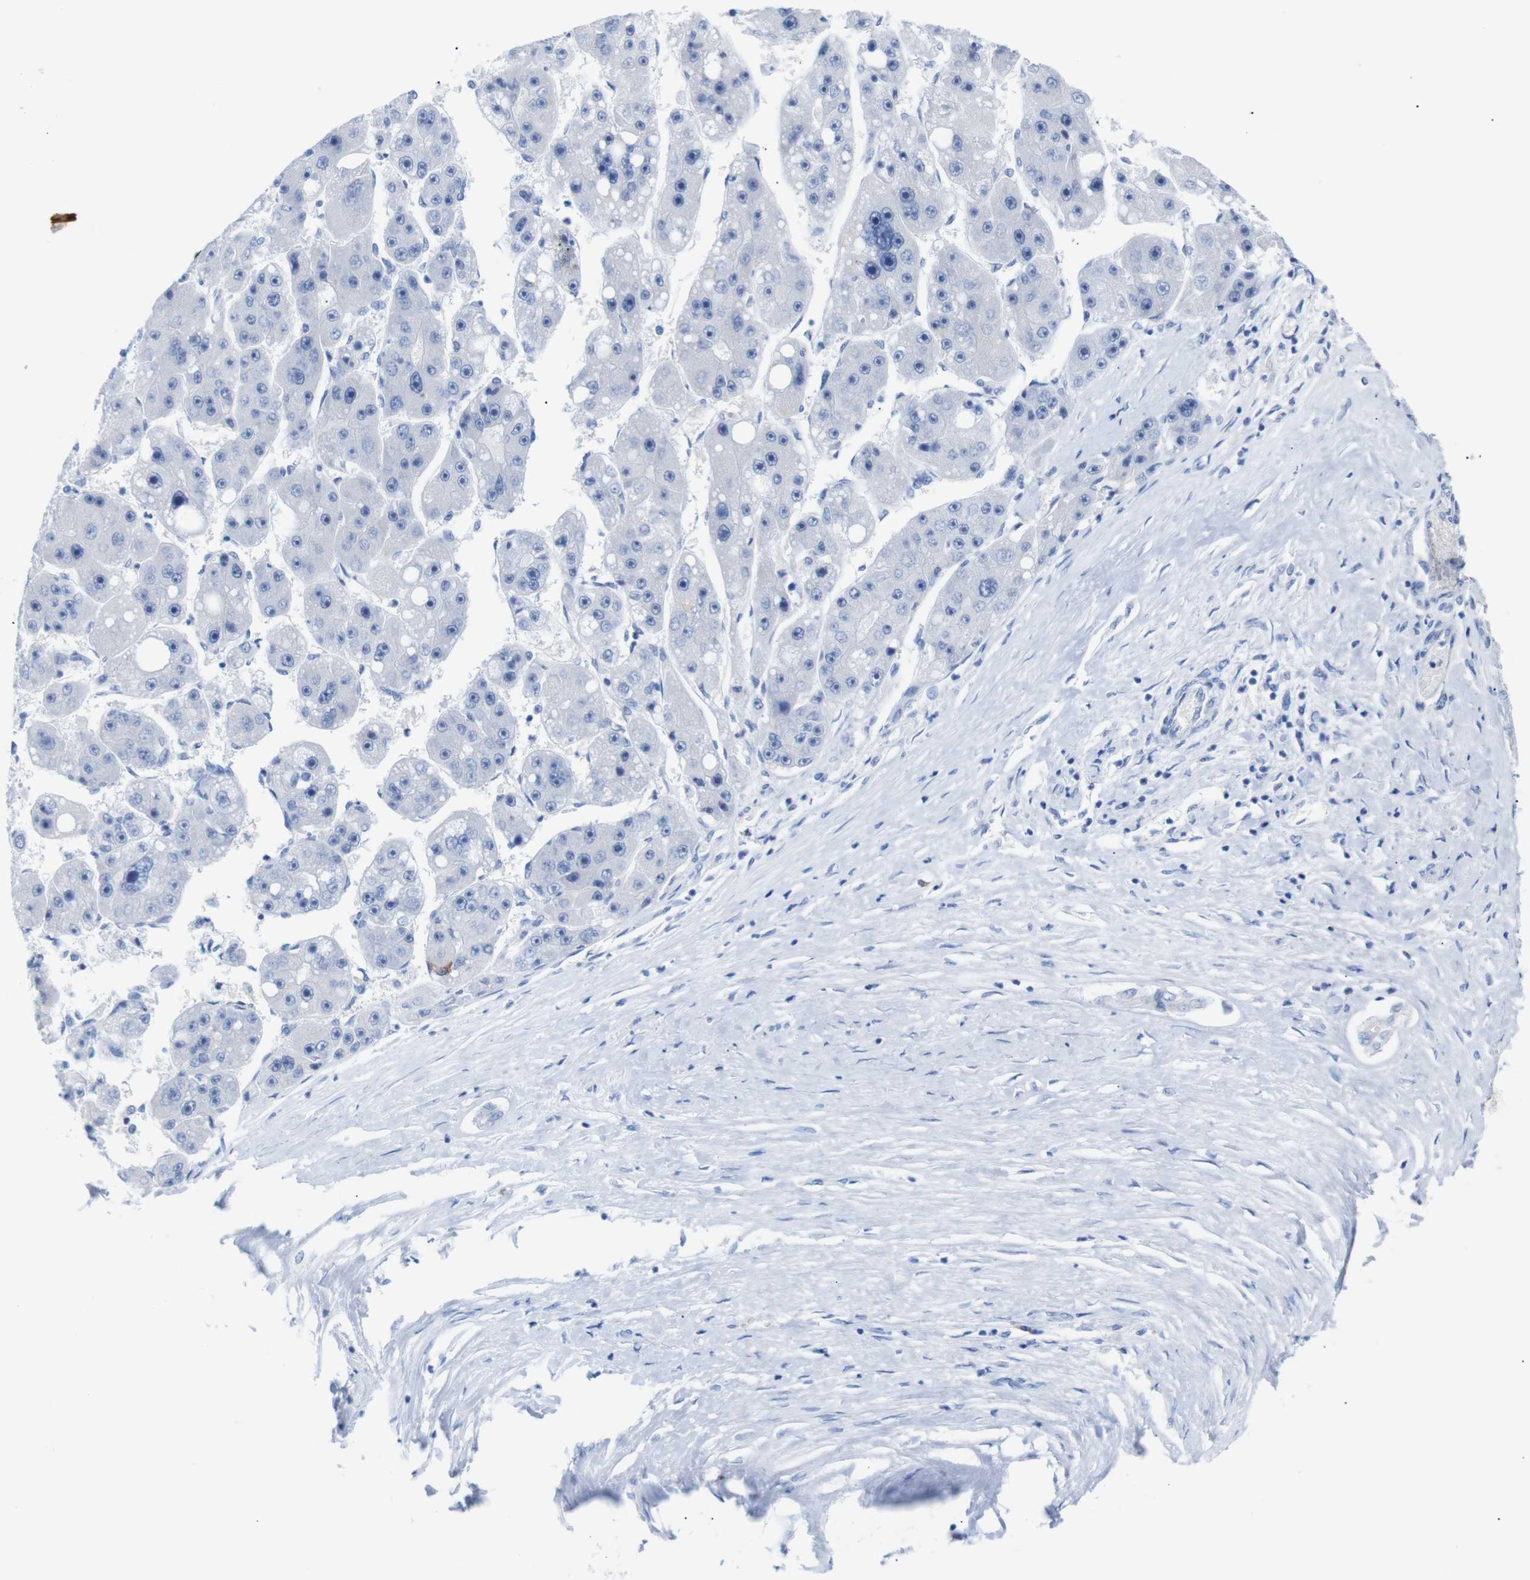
{"staining": {"intensity": "negative", "quantity": "none", "location": "none"}, "tissue": "liver cancer", "cell_type": "Tumor cells", "image_type": "cancer", "snomed": [{"axis": "morphology", "description": "Carcinoma, Hepatocellular, NOS"}, {"axis": "topography", "description": "Liver"}], "caption": "IHC histopathology image of neoplastic tissue: human liver hepatocellular carcinoma stained with DAB shows no significant protein positivity in tumor cells.", "gene": "ERVMER34-1", "patient": {"sex": "female", "age": 61}}